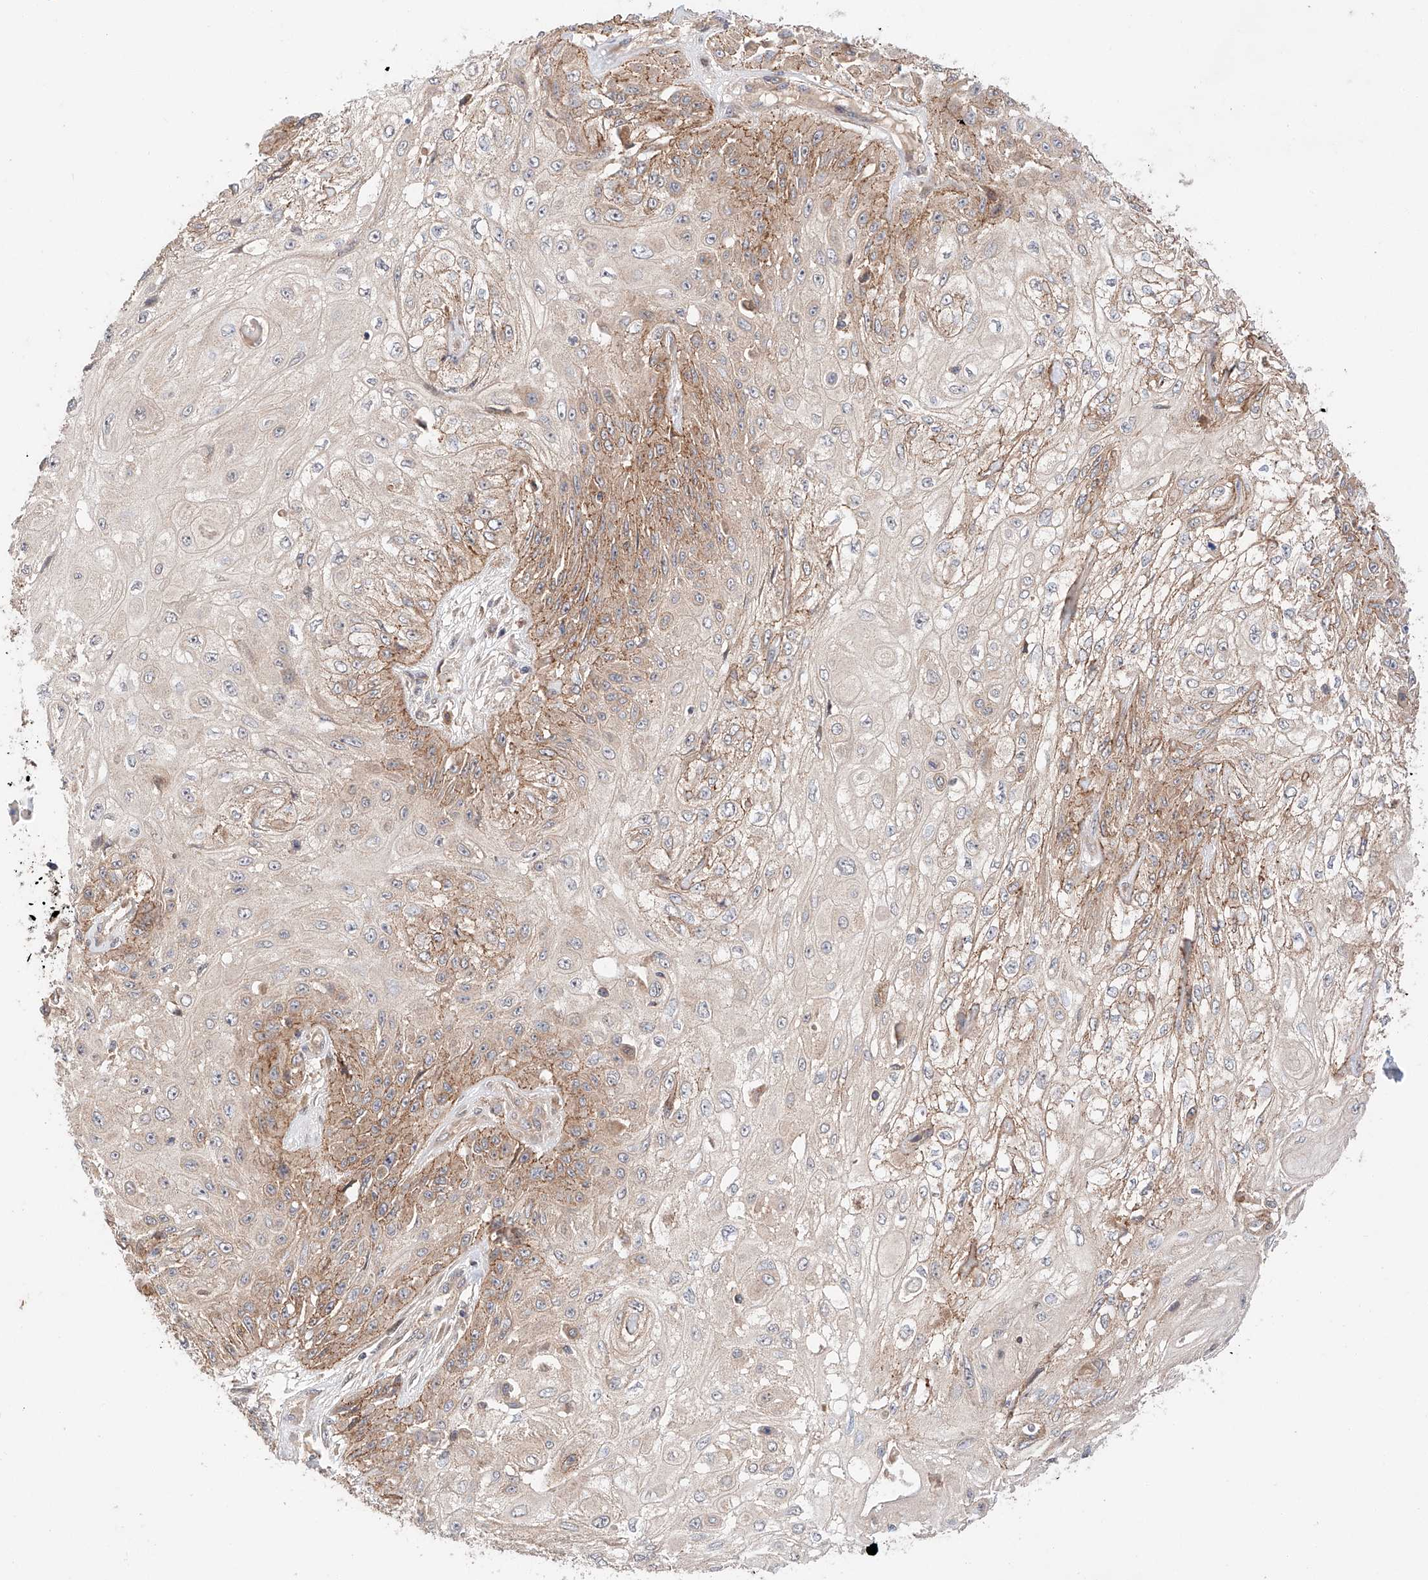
{"staining": {"intensity": "moderate", "quantity": "25%-75%", "location": "cytoplasmic/membranous"}, "tissue": "skin cancer", "cell_type": "Tumor cells", "image_type": "cancer", "snomed": [{"axis": "morphology", "description": "Squamous cell carcinoma, NOS"}, {"axis": "morphology", "description": "Squamous cell carcinoma, metastatic, NOS"}, {"axis": "topography", "description": "Skin"}, {"axis": "topography", "description": "Lymph node"}], "caption": "Skin metastatic squamous cell carcinoma was stained to show a protein in brown. There is medium levels of moderate cytoplasmic/membranous positivity in about 25%-75% of tumor cells.", "gene": "XPNPEP1", "patient": {"sex": "male", "age": 75}}